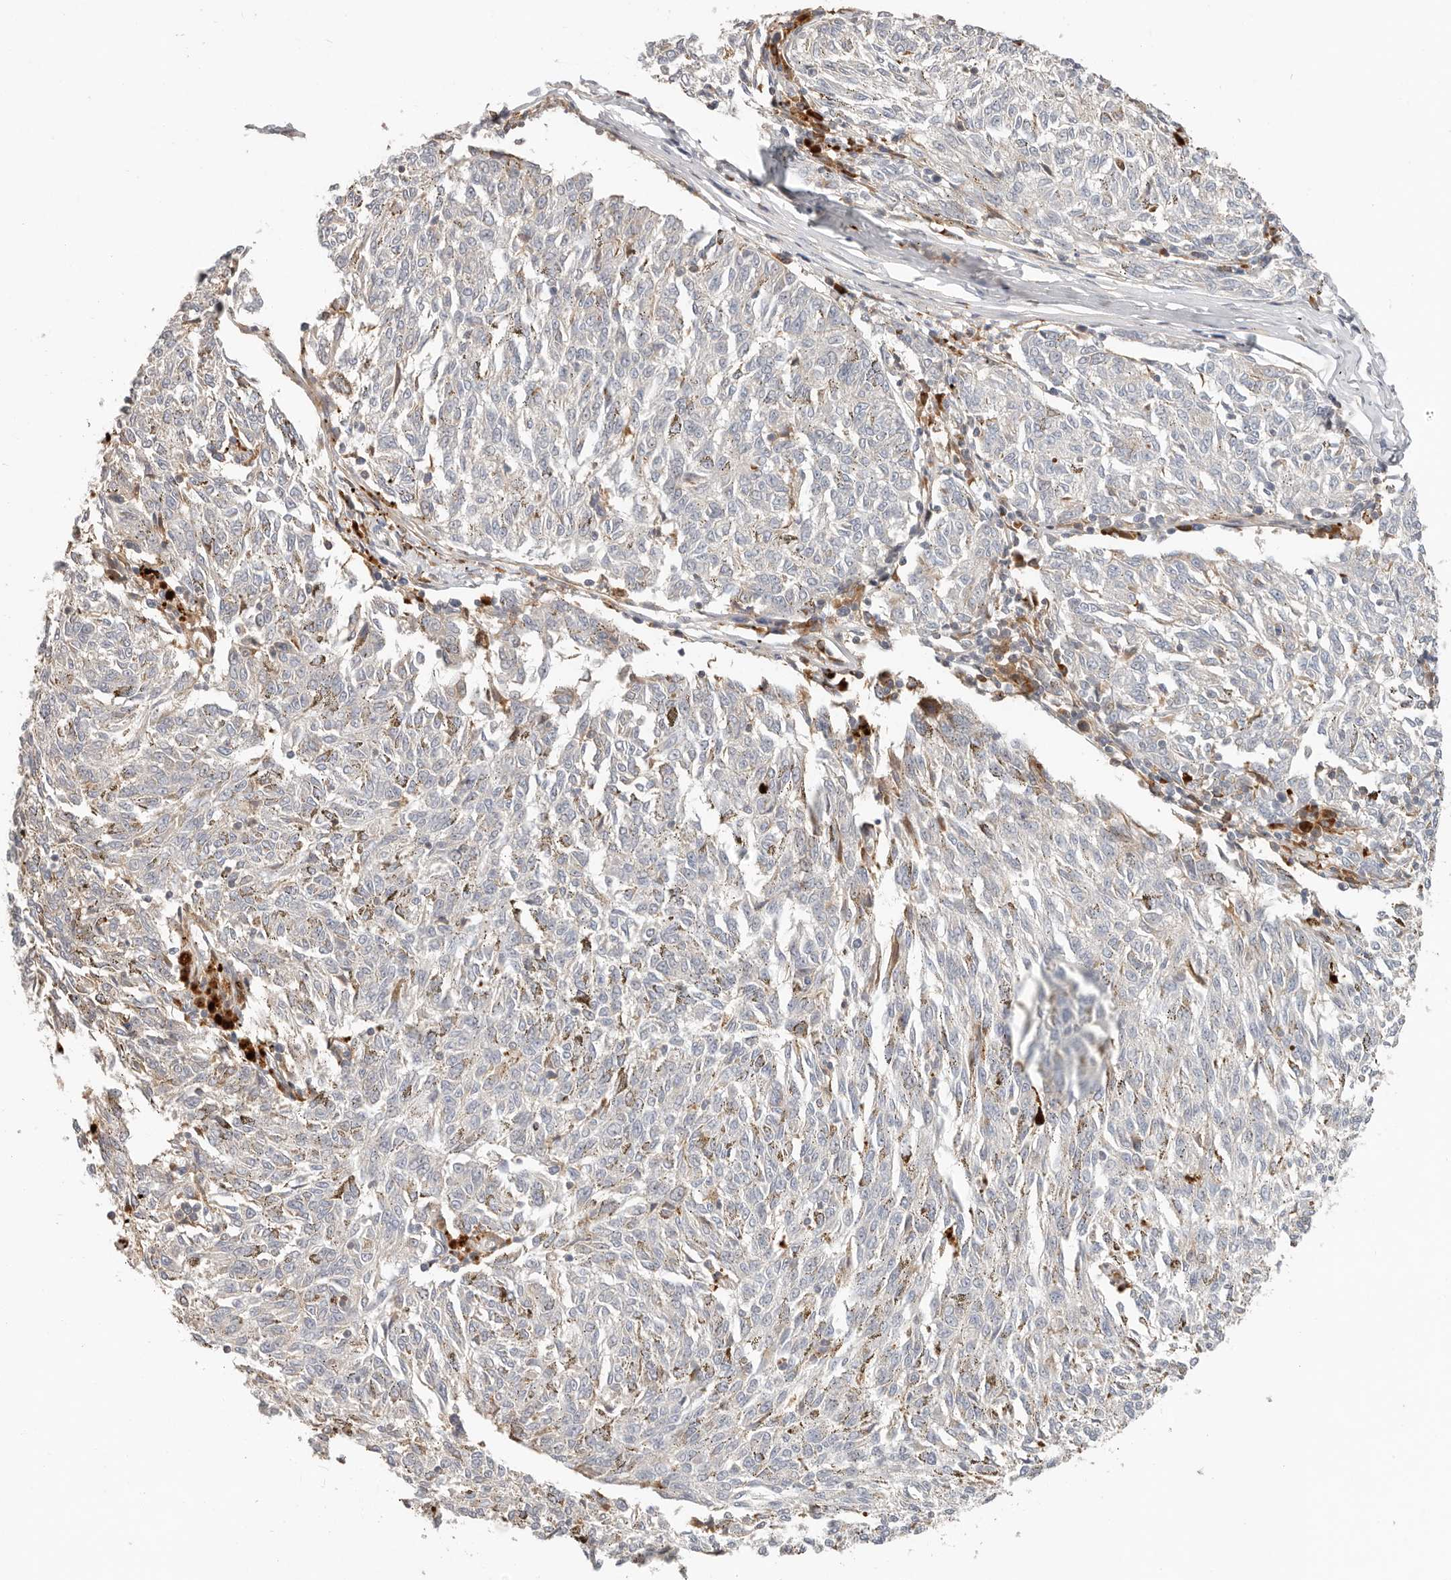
{"staining": {"intensity": "negative", "quantity": "none", "location": "none"}, "tissue": "melanoma", "cell_type": "Tumor cells", "image_type": "cancer", "snomed": [{"axis": "morphology", "description": "Malignant melanoma, NOS"}, {"axis": "topography", "description": "Skin"}], "caption": "This is an IHC histopathology image of human melanoma. There is no positivity in tumor cells.", "gene": "MTFR2", "patient": {"sex": "female", "age": 72}}